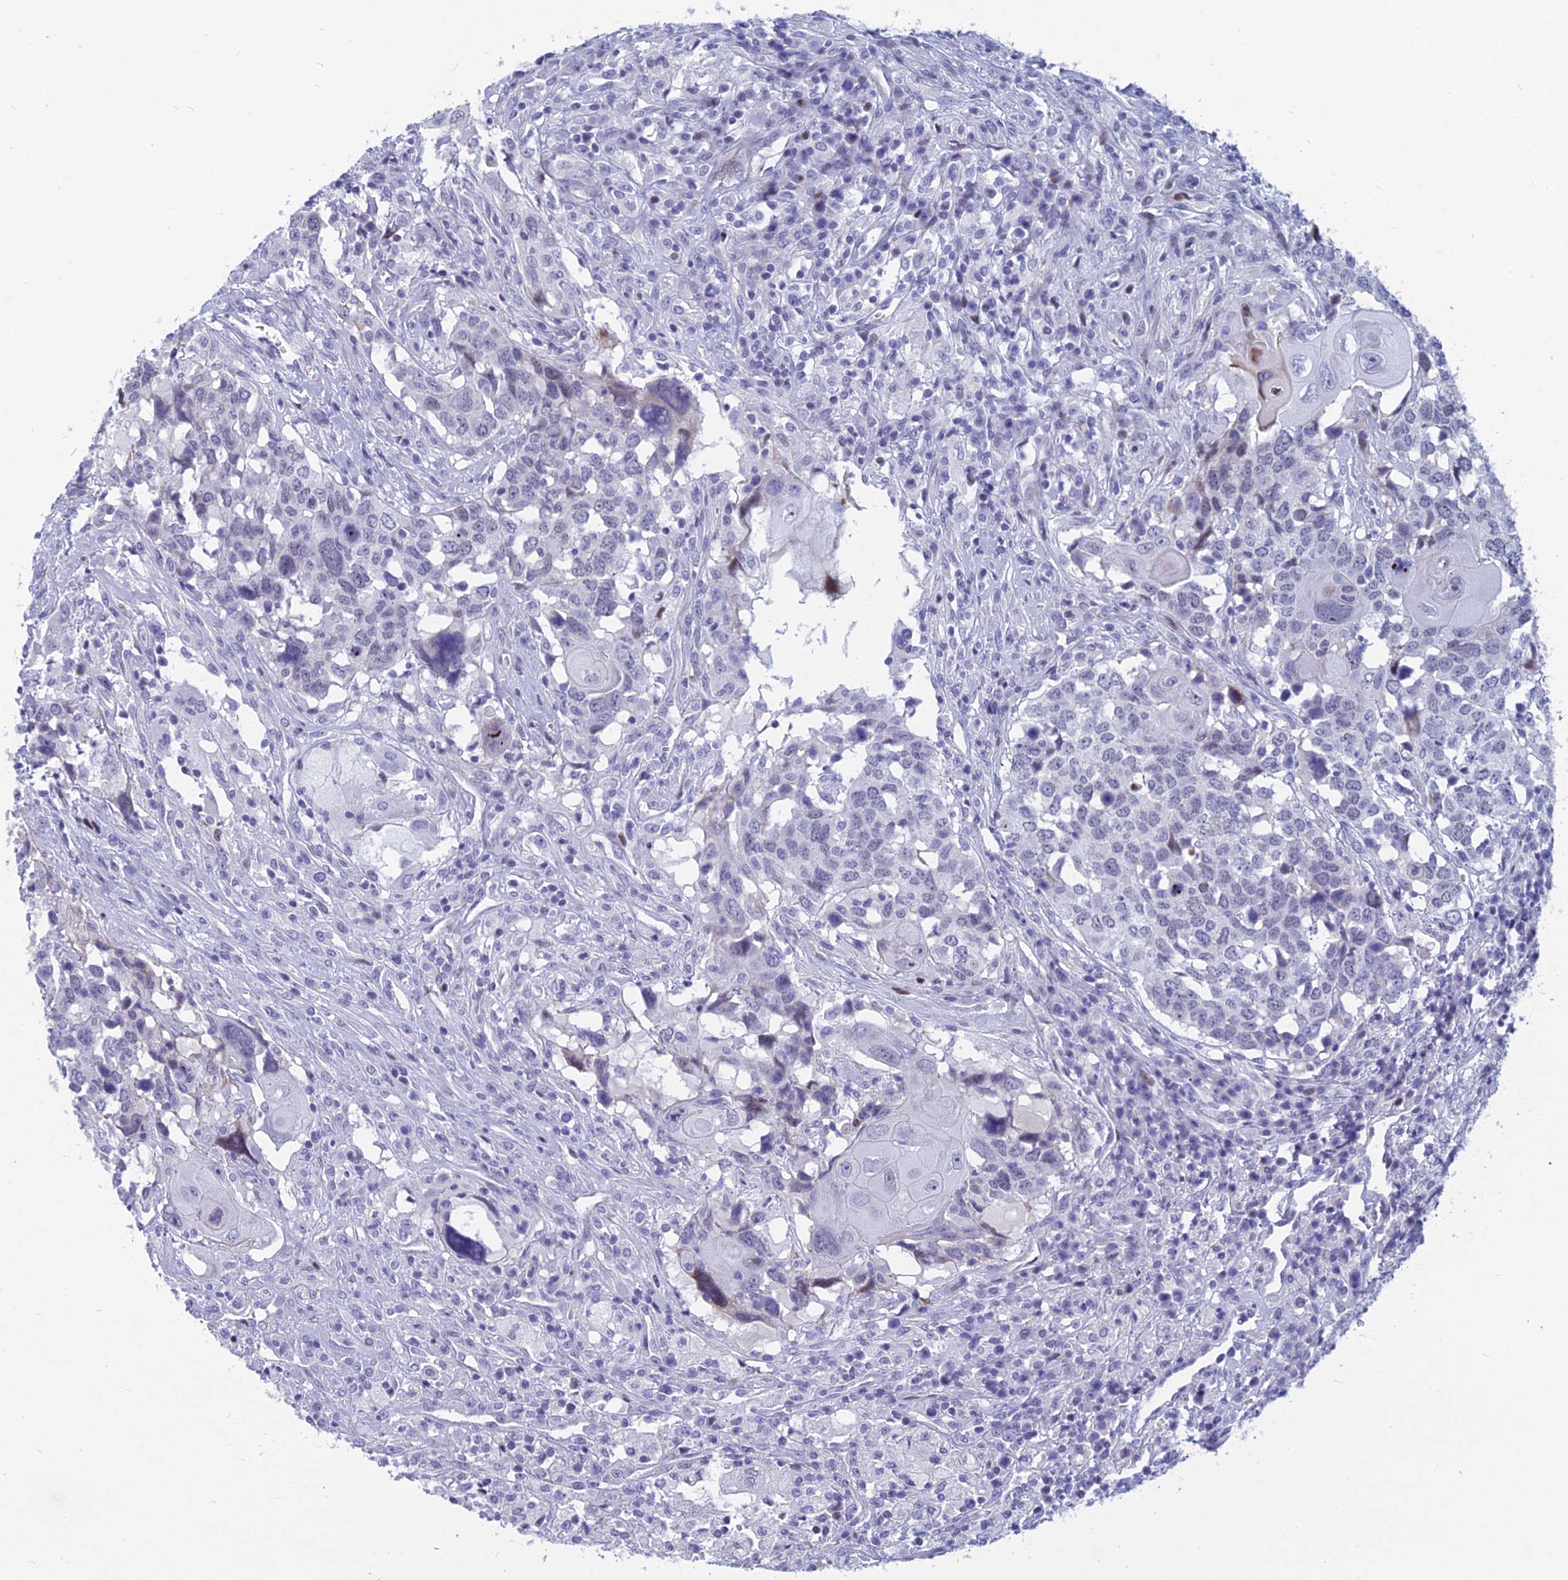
{"staining": {"intensity": "negative", "quantity": "none", "location": "none"}, "tissue": "head and neck cancer", "cell_type": "Tumor cells", "image_type": "cancer", "snomed": [{"axis": "morphology", "description": "Squamous cell carcinoma, NOS"}, {"axis": "topography", "description": "Head-Neck"}], "caption": "Immunohistochemical staining of squamous cell carcinoma (head and neck) demonstrates no significant expression in tumor cells.", "gene": "MYBPC2", "patient": {"sex": "male", "age": 66}}